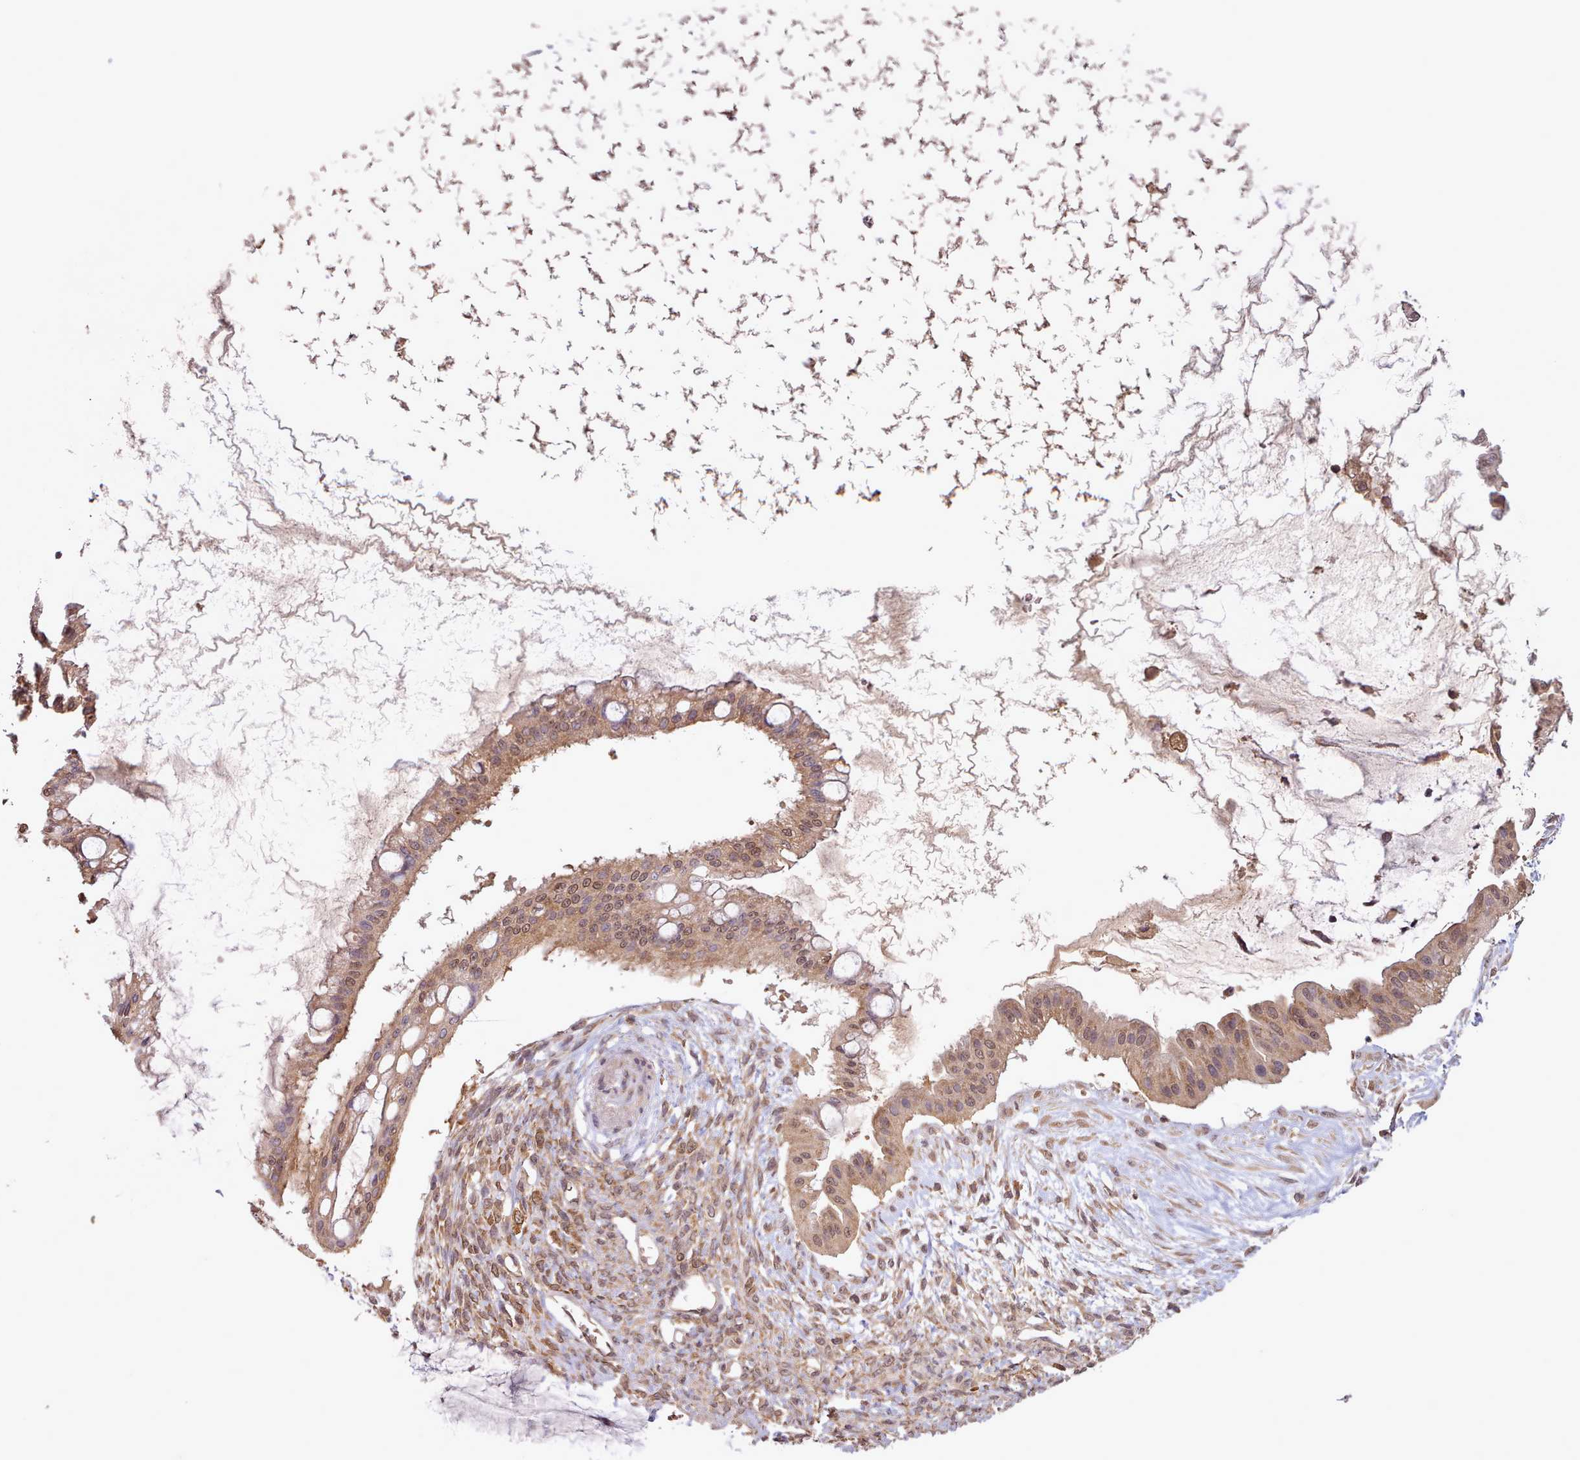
{"staining": {"intensity": "moderate", "quantity": ">75%", "location": "cytoplasmic/membranous,nuclear"}, "tissue": "ovarian cancer", "cell_type": "Tumor cells", "image_type": "cancer", "snomed": [{"axis": "morphology", "description": "Cystadenocarcinoma, mucinous, NOS"}, {"axis": "topography", "description": "Ovary"}], "caption": "There is medium levels of moderate cytoplasmic/membranous and nuclear staining in tumor cells of ovarian cancer, as demonstrated by immunohistochemical staining (brown color).", "gene": "PIP4P1", "patient": {"sex": "female", "age": 73}}